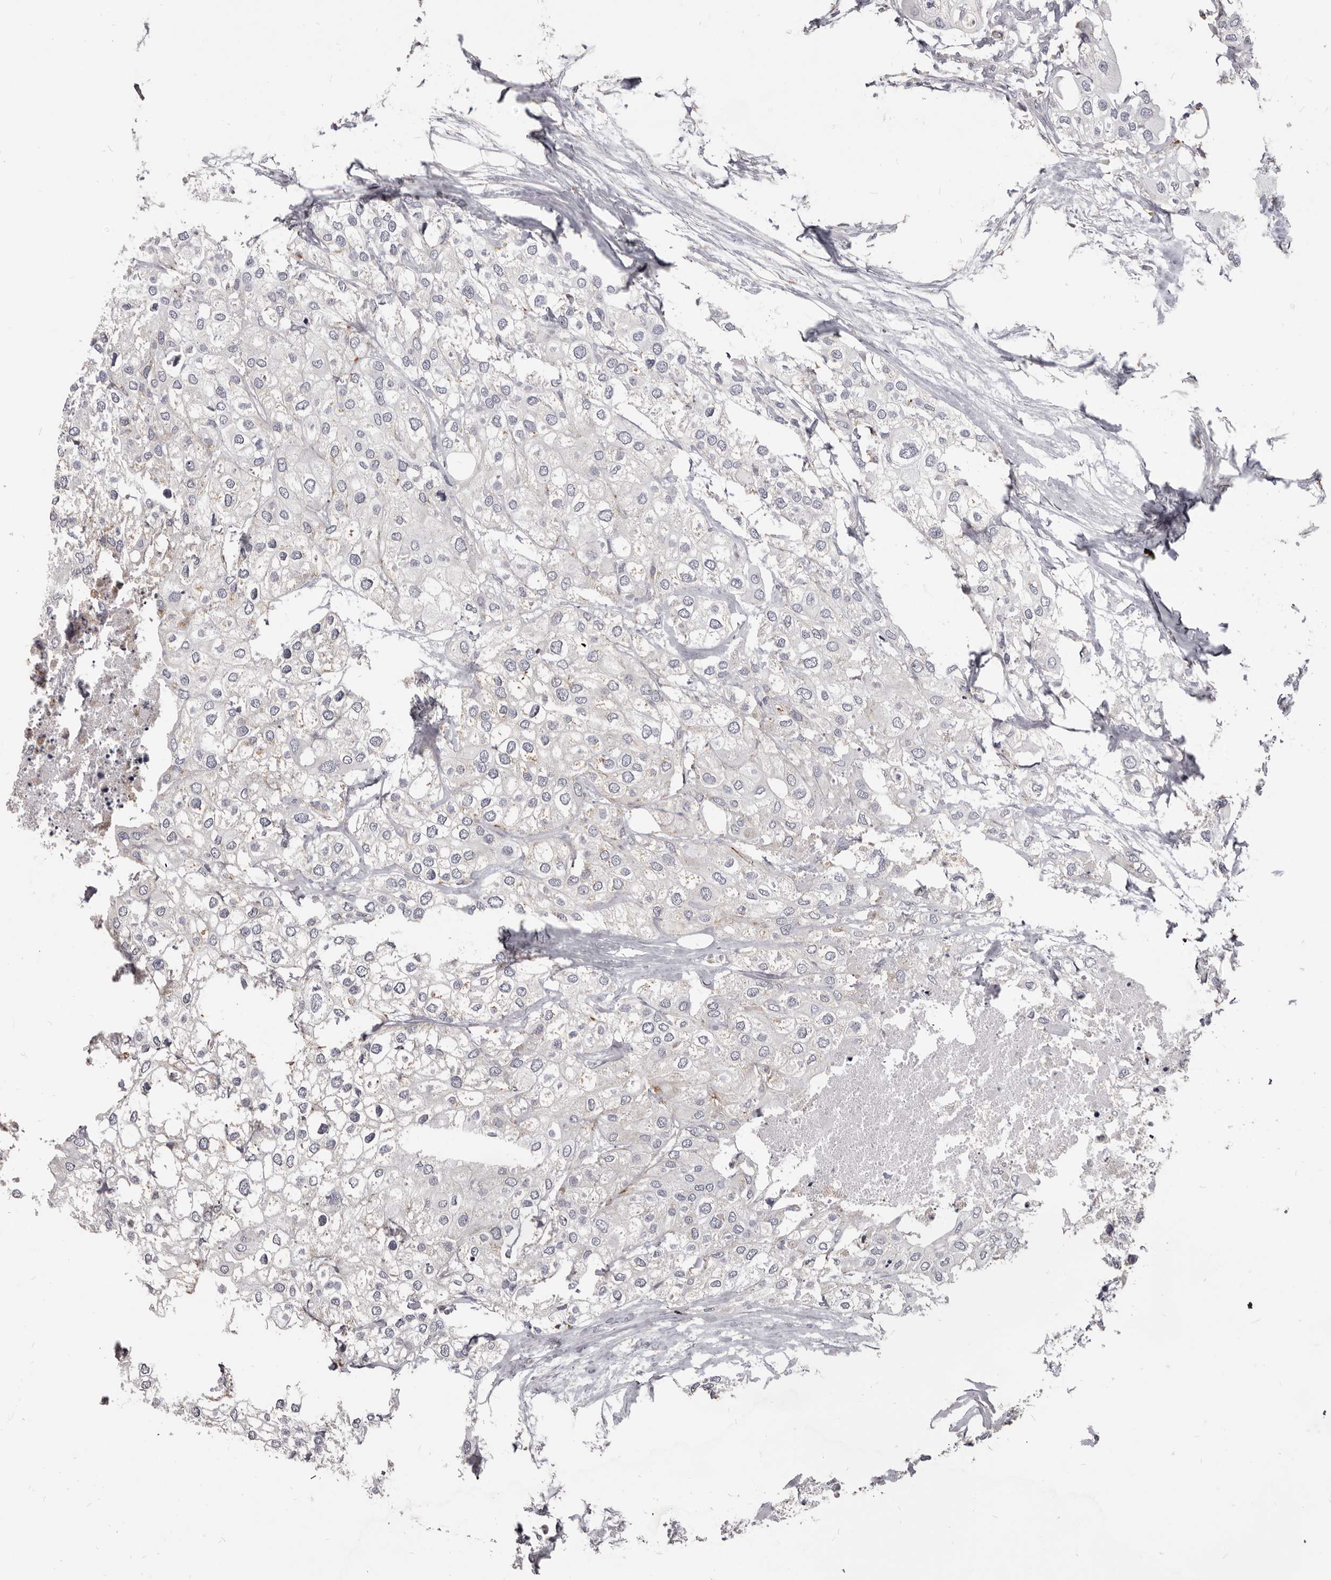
{"staining": {"intensity": "negative", "quantity": "none", "location": "none"}, "tissue": "urothelial cancer", "cell_type": "Tumor cells", "image_type": "cancer", "snomed": [{"axis": "morphology", "description": "Urothelial carcinoma, High grade"}, {"axis": "topography", "description": "Urinary bladder"}], "caption": "Tumor cells show no significant expression in high-grade urothelial carcinoma. (IHC, brightfield microscopy, high magnification).", "gene": "PI4K2A", "patient": {"sex": "male", "age": 64}}